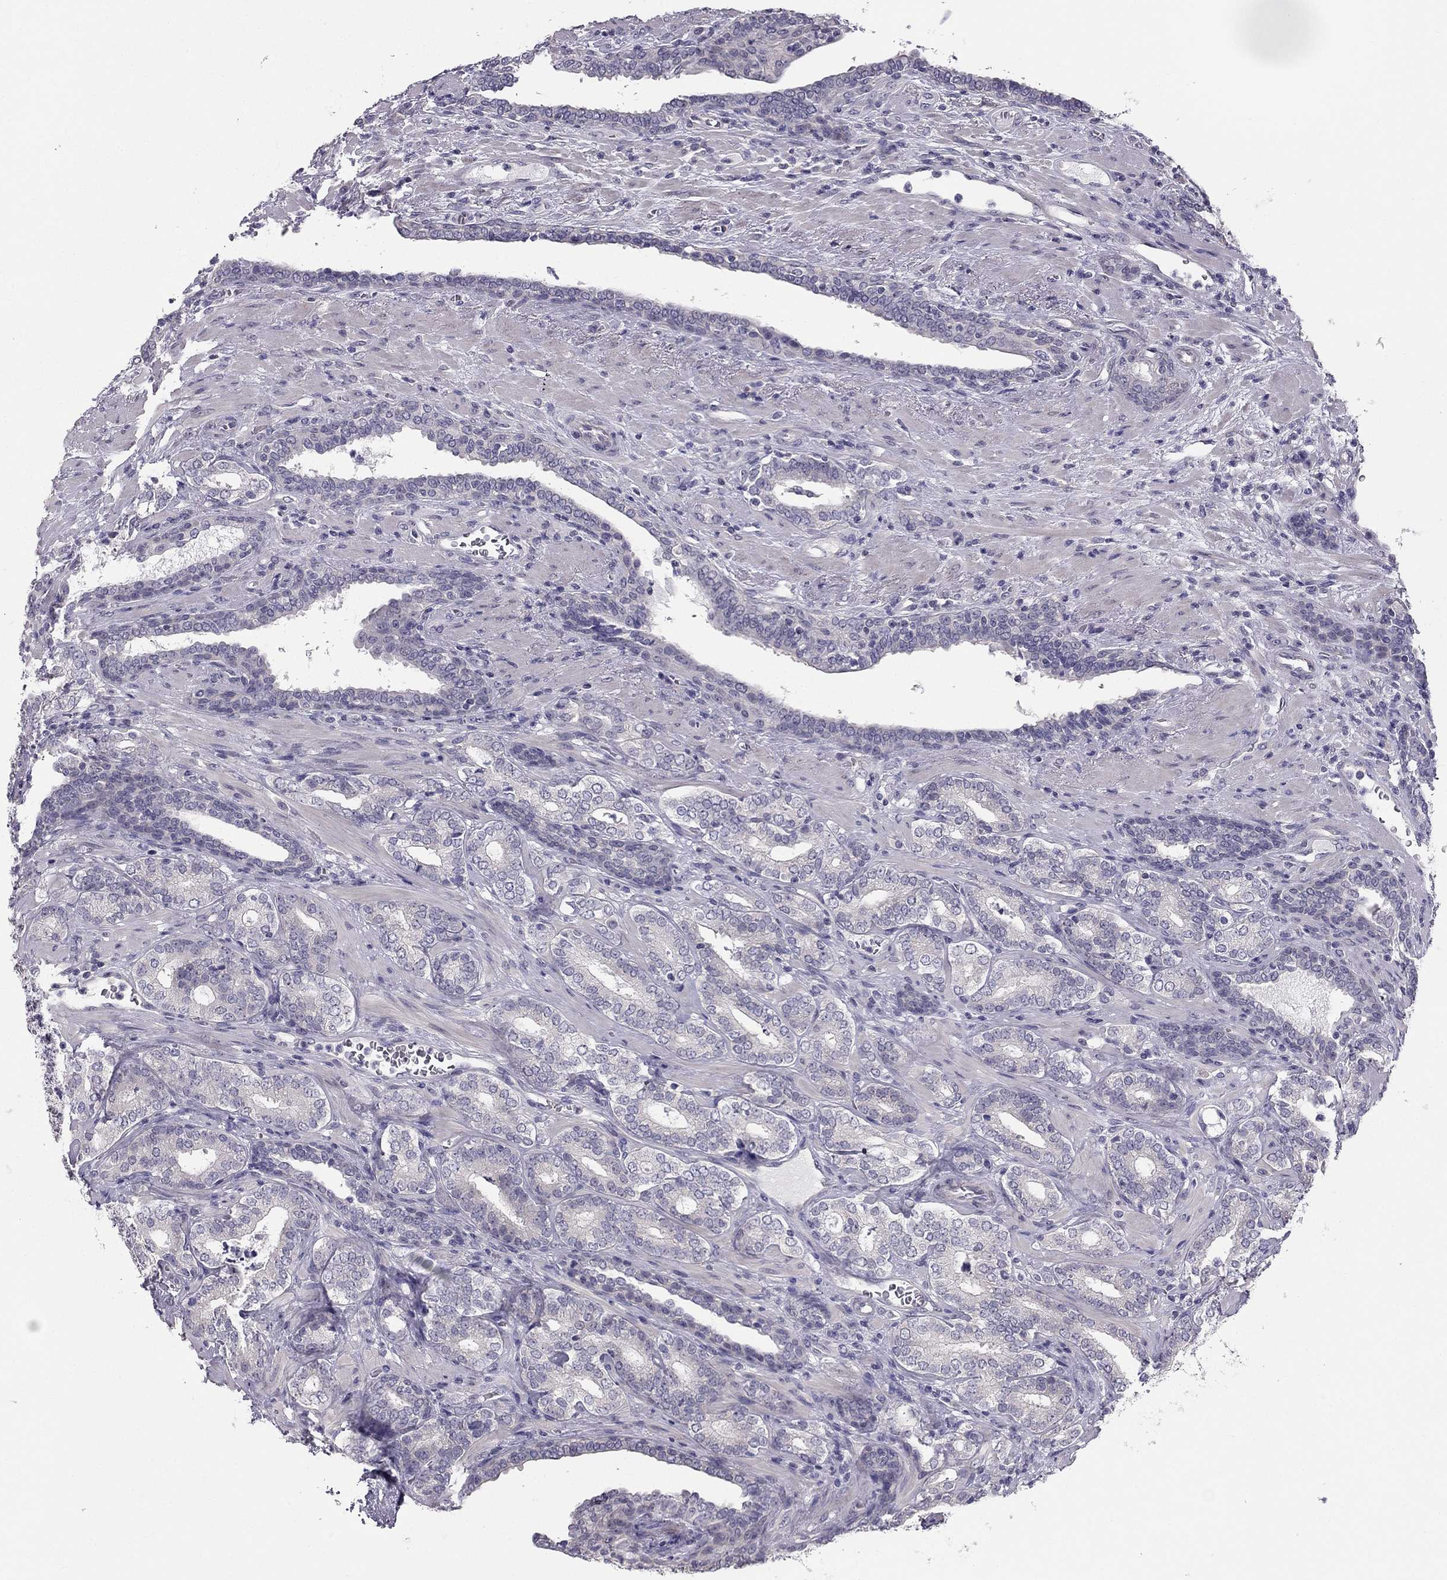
{"staining": {"intensity": "negative", "quantity": "none", "location": "none"}, "tissue": "prostate cancer", "cell_type": "Tumor cells", "image_type": "cancer", "snomed": [{"axis": "morphology", "description": "Adenocarcinoma, Low grade"}, {"axis": "topography", "description": "Prostate"}], "caption": "This is an IHC image of prostate adenocarcinoma (low-grade). There is no staining in tumor cells.", "gene": "HSFX1", "patient": {"sex": "male", "age": 61}}